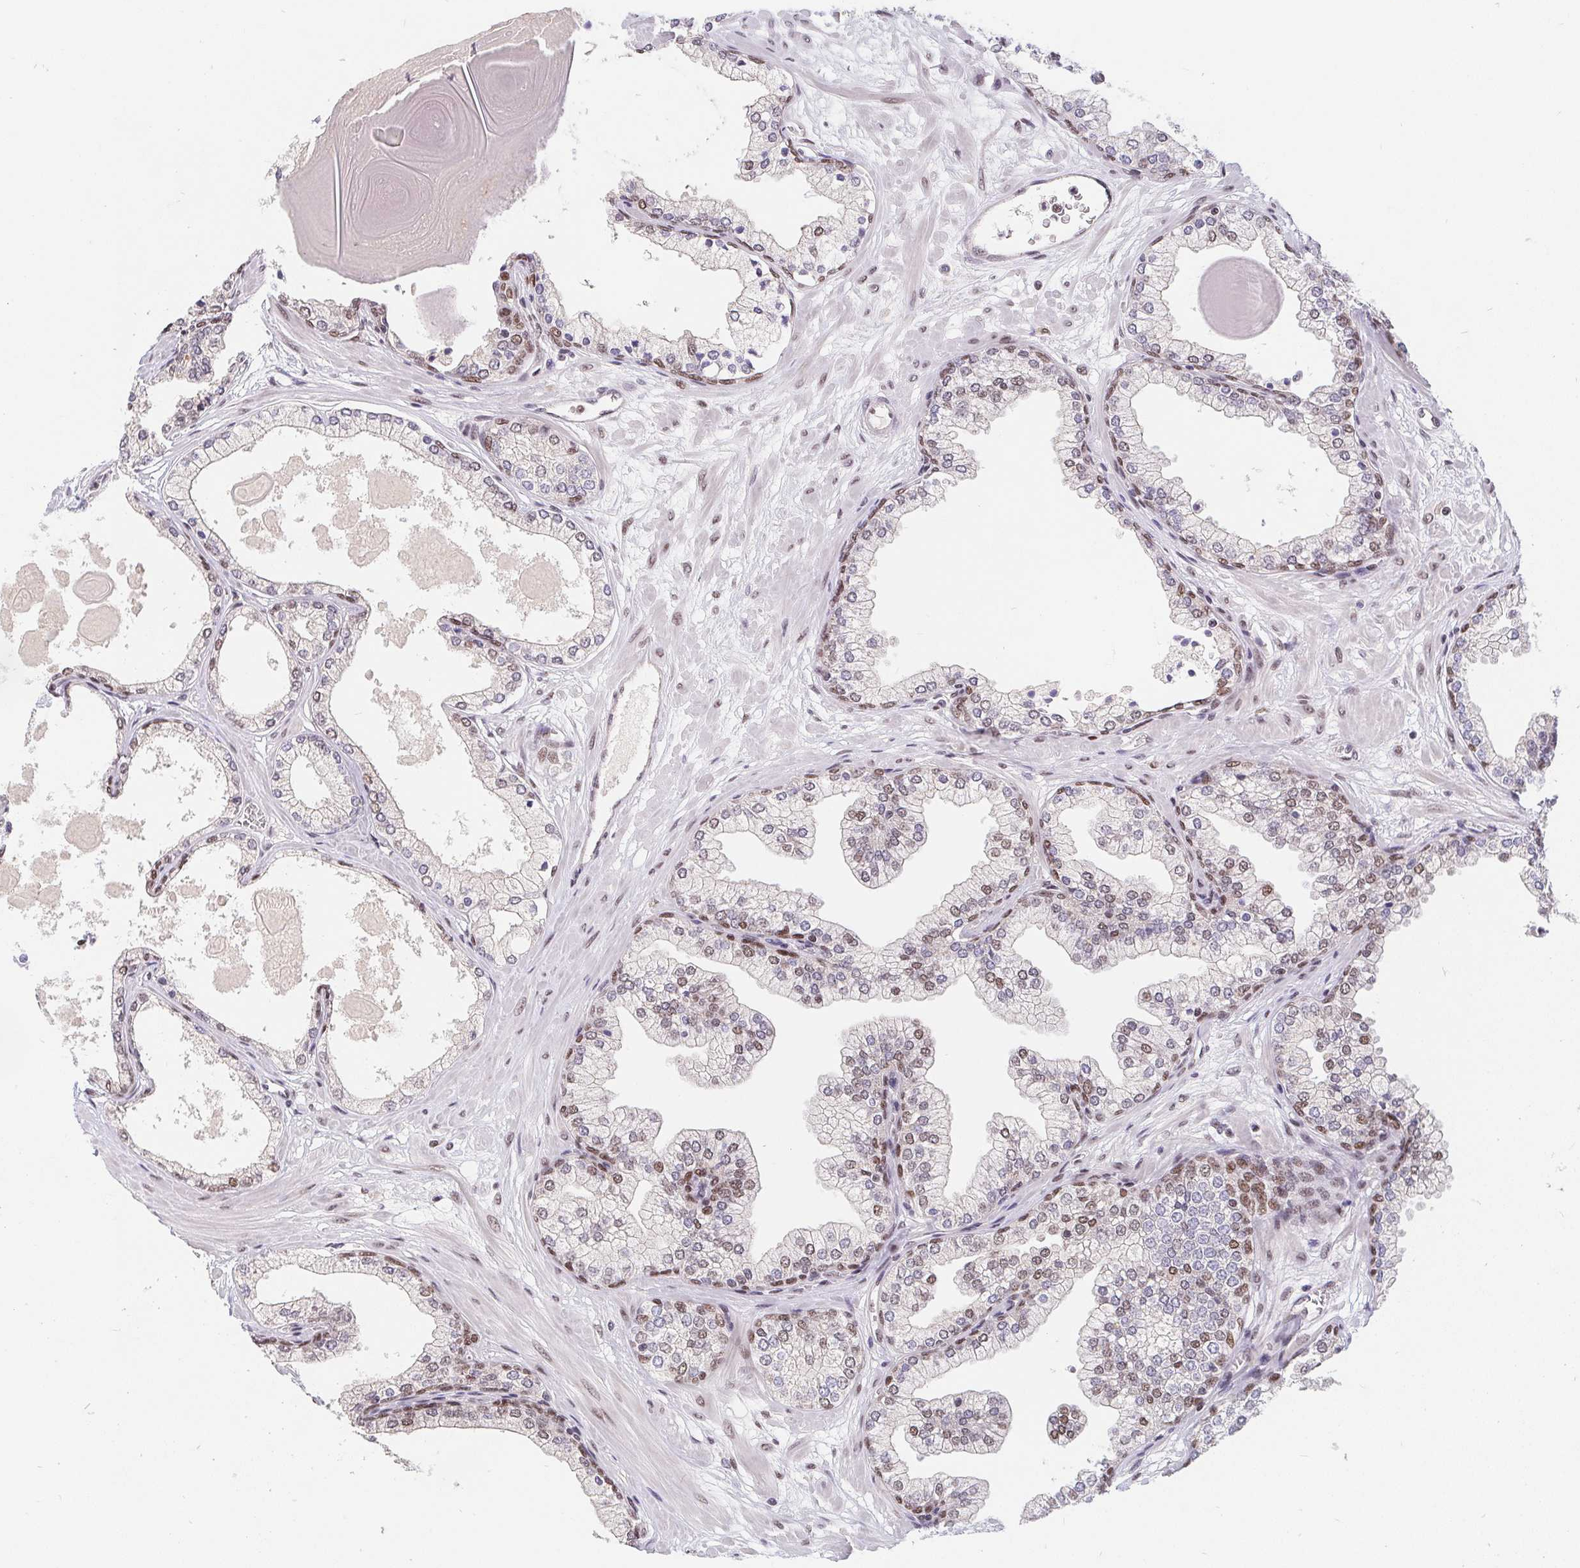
{"staining": {"intensity": "moderate", "quantity": "25%-75%", "location": "nuclear"}, "tissue": "prostate", "cell_type": "Glandular cells", "image_type": "normal", "snomed": [{"axis": "morphology", "description": "Normal tissue, NOS"}, {"axis": "topography", "description": "Prostate"}, {"axis": "topography", "description": "Peripheral nerve tissue"}], "caption": "Moderate nuclear positivity for a protein is appreciated in approximately 25%-75% of glandular cells of benign prostate using immunohistochemistry.", "gene": "POU2F1", "patient": {"sex": "male", "age": 61}}